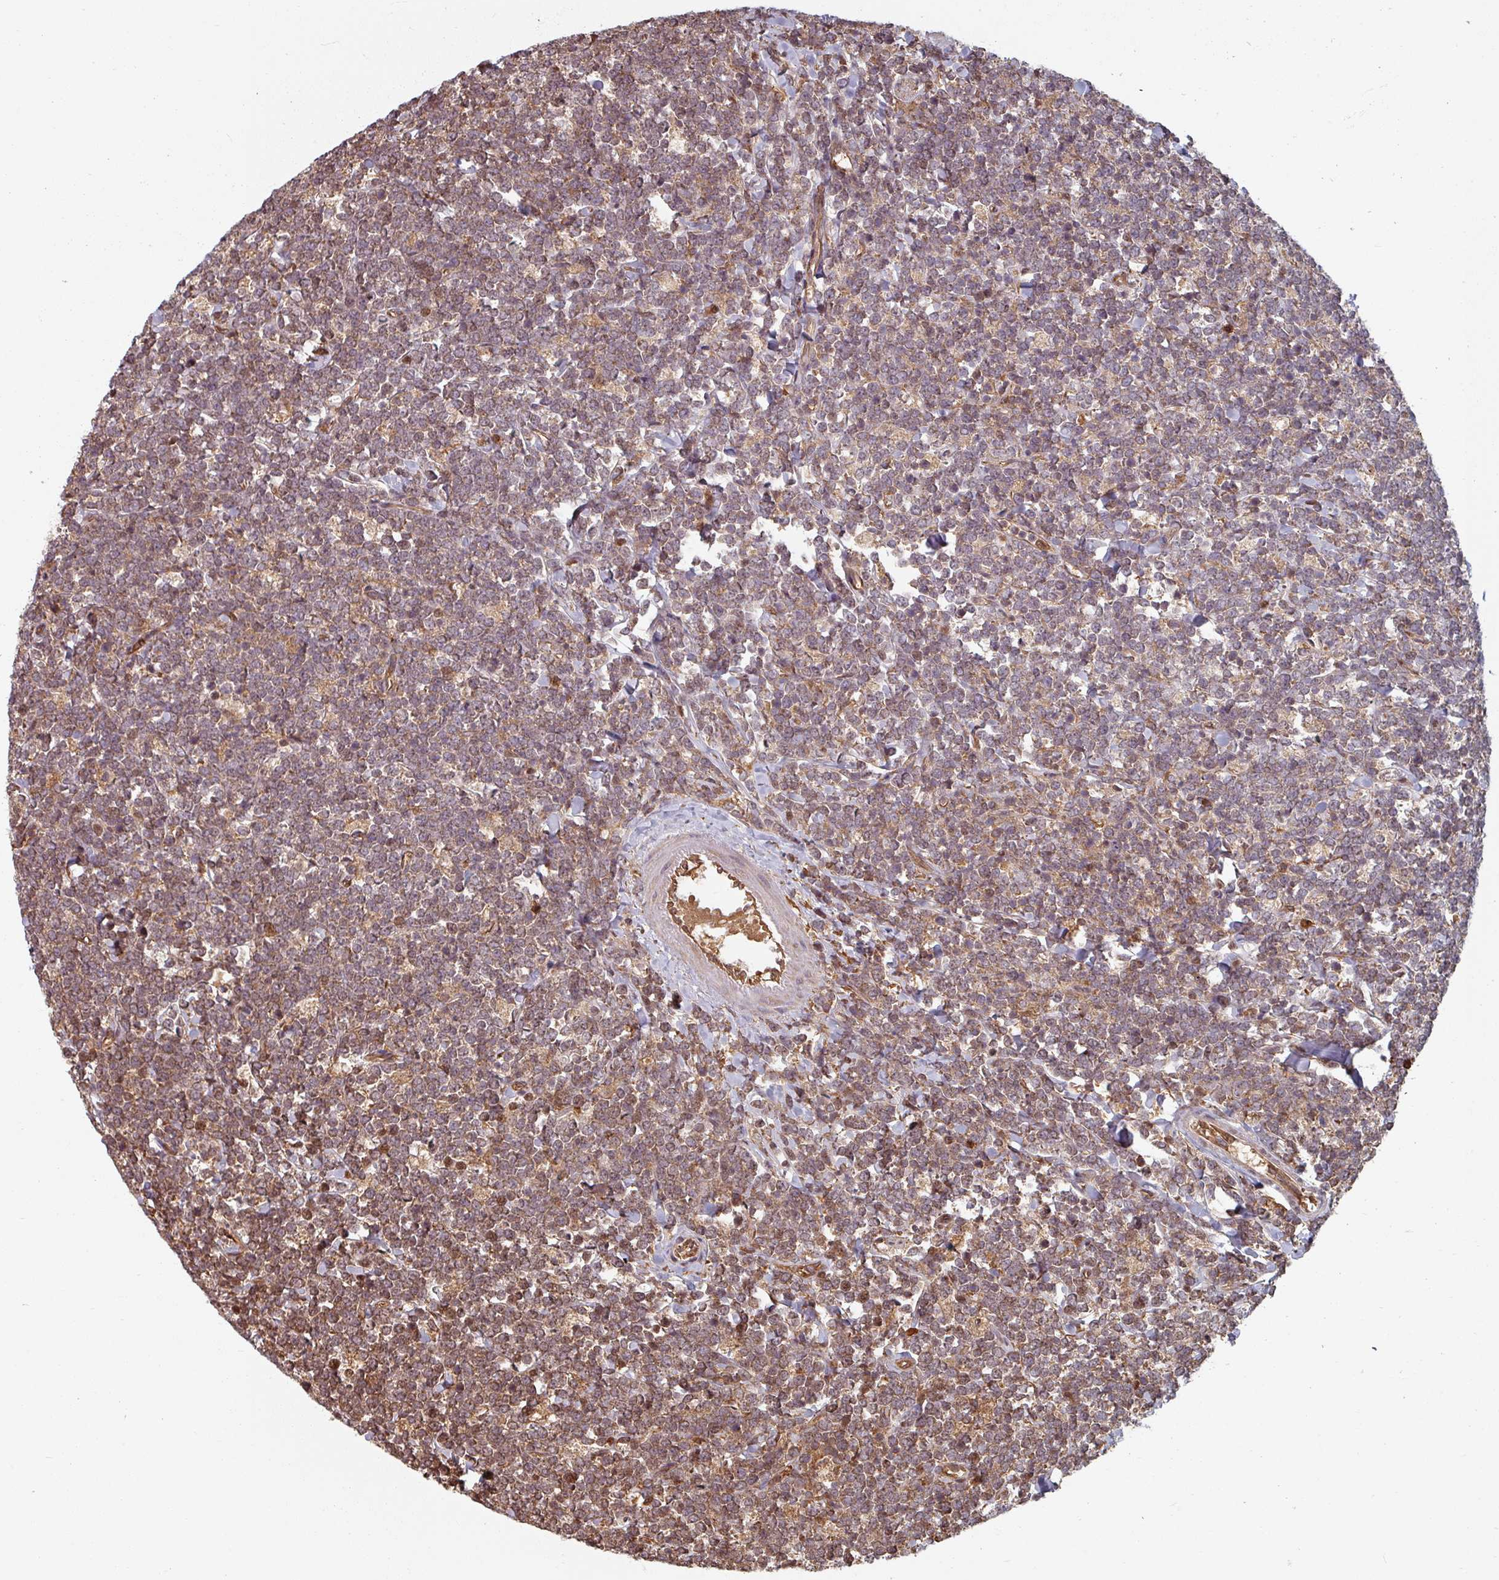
{"staining": {"intensity": "weak", "quantity": "25%-75%", "location": "nuclear"}, "tissue": "lymphoma", "cell_type": "Tumor cells", "image_type": "cancer", "snomed": [{"axis": "morphology", "description": "Malignant lymphoma, non-Hodgkin's type, High grade"}, {"axis": "topography", "description": "Small intestine"}, {"axis": "topography", "description": "Colon"}], "caption": "Malignant lymphoma, non-Hodgkin's type (high-grade) tissue demonstrates weak nuclear staining in approximately 25%-75% of tumor cells", "gene": "EID1", "patient": {"sex": "male", "age": 8}}